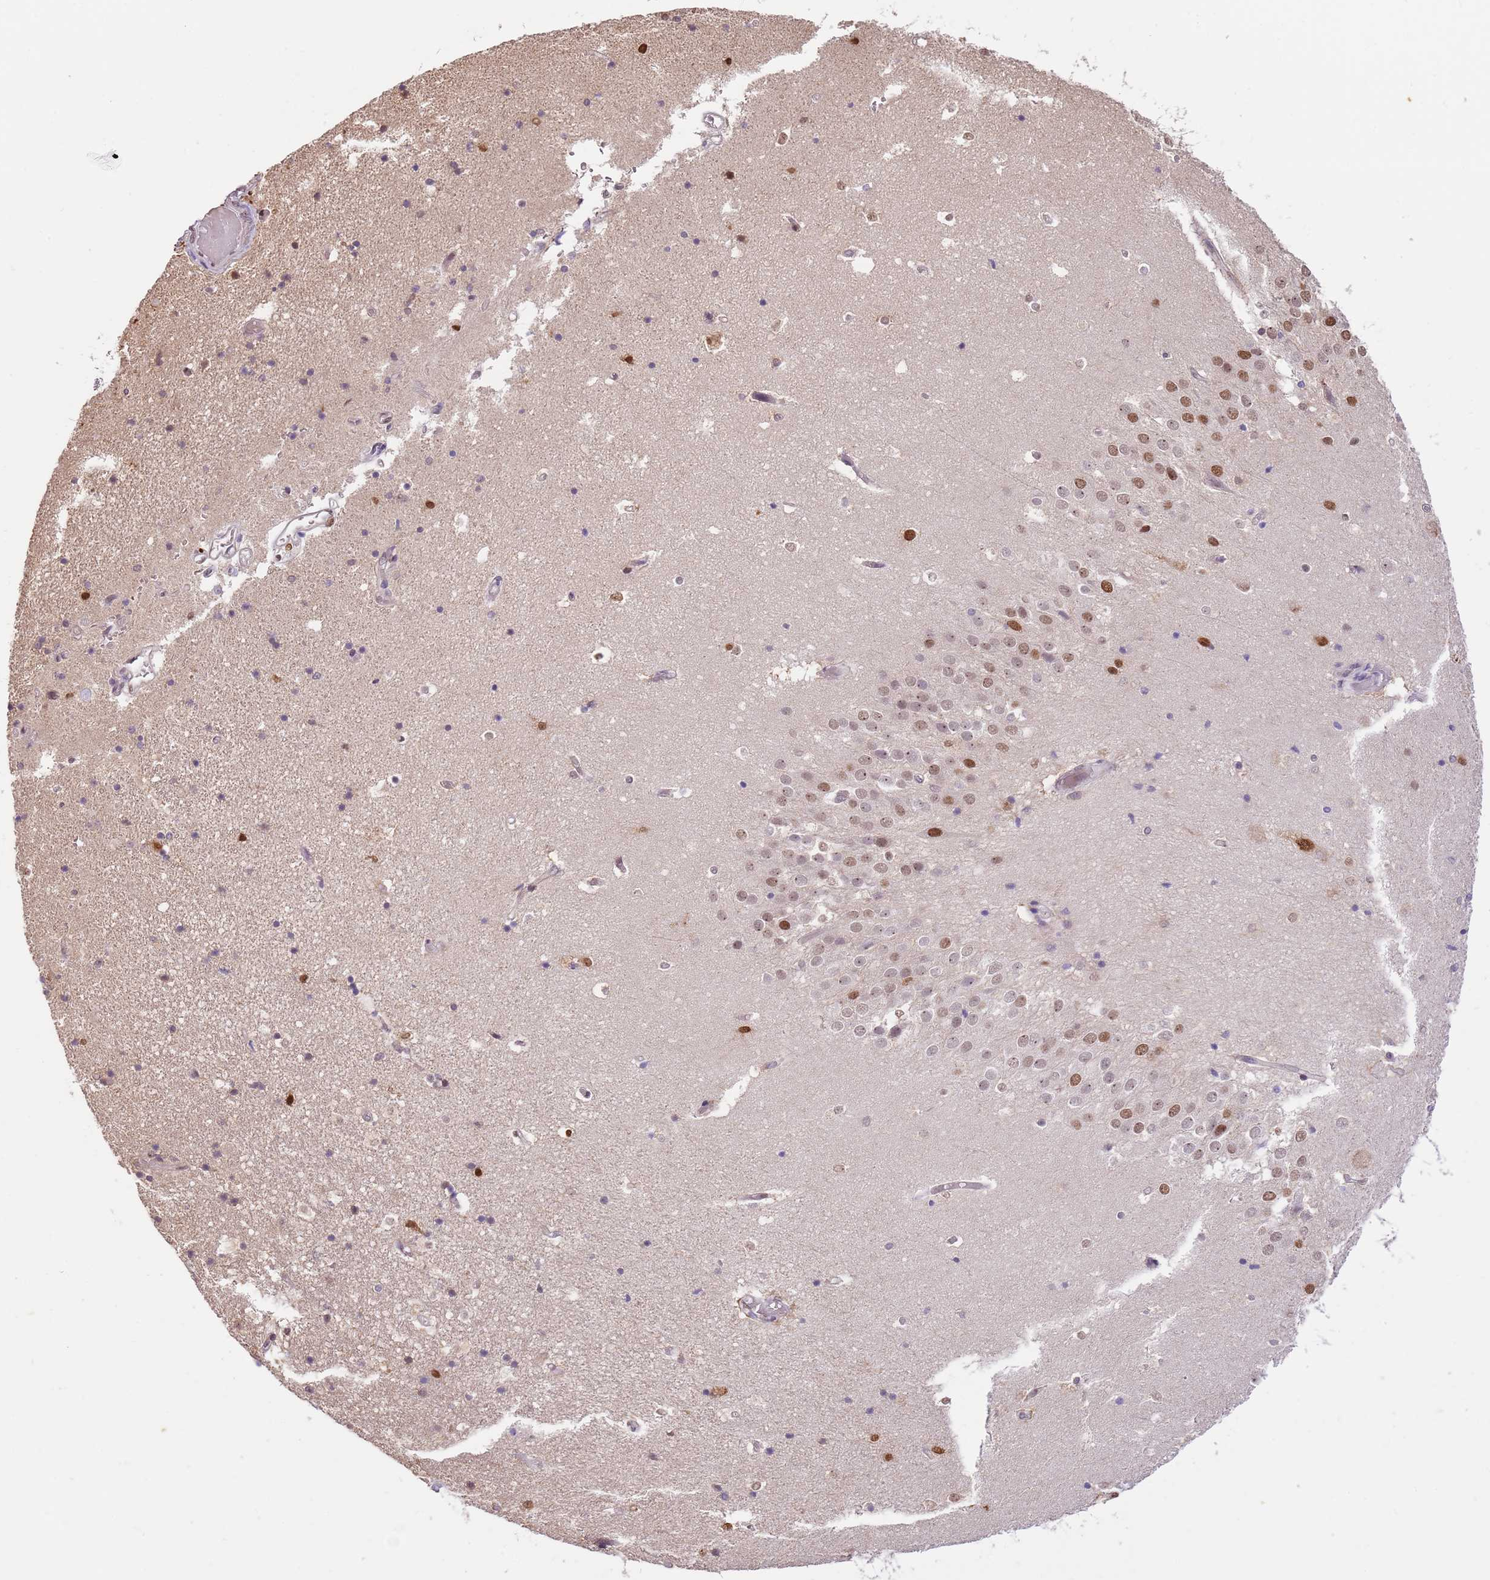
{"staining": {"intensity": "negative", "quantity": "none", "location": "none"}, "tissue": "hippocampus", "cell_type": "Glial cells", "image_type": "normal", "snomed": [{"axis": "morphology", "description": "Normal tissue, NOS"}, {"axis": "topography", "description": "Hippocampus"}], "caption": "DAB immunohistochemical staining of benign human hippocampus exhibits no significant expression in glial cells. Brightfield microscopy of immunohistochemistry (IHC) stained with DAB (3,3'-diaminobenzidine) (brown) and hematoxylin (blue), captured at high magnification.", "gene": "RFK", "patient": {"sex": "female", "age": 52}}